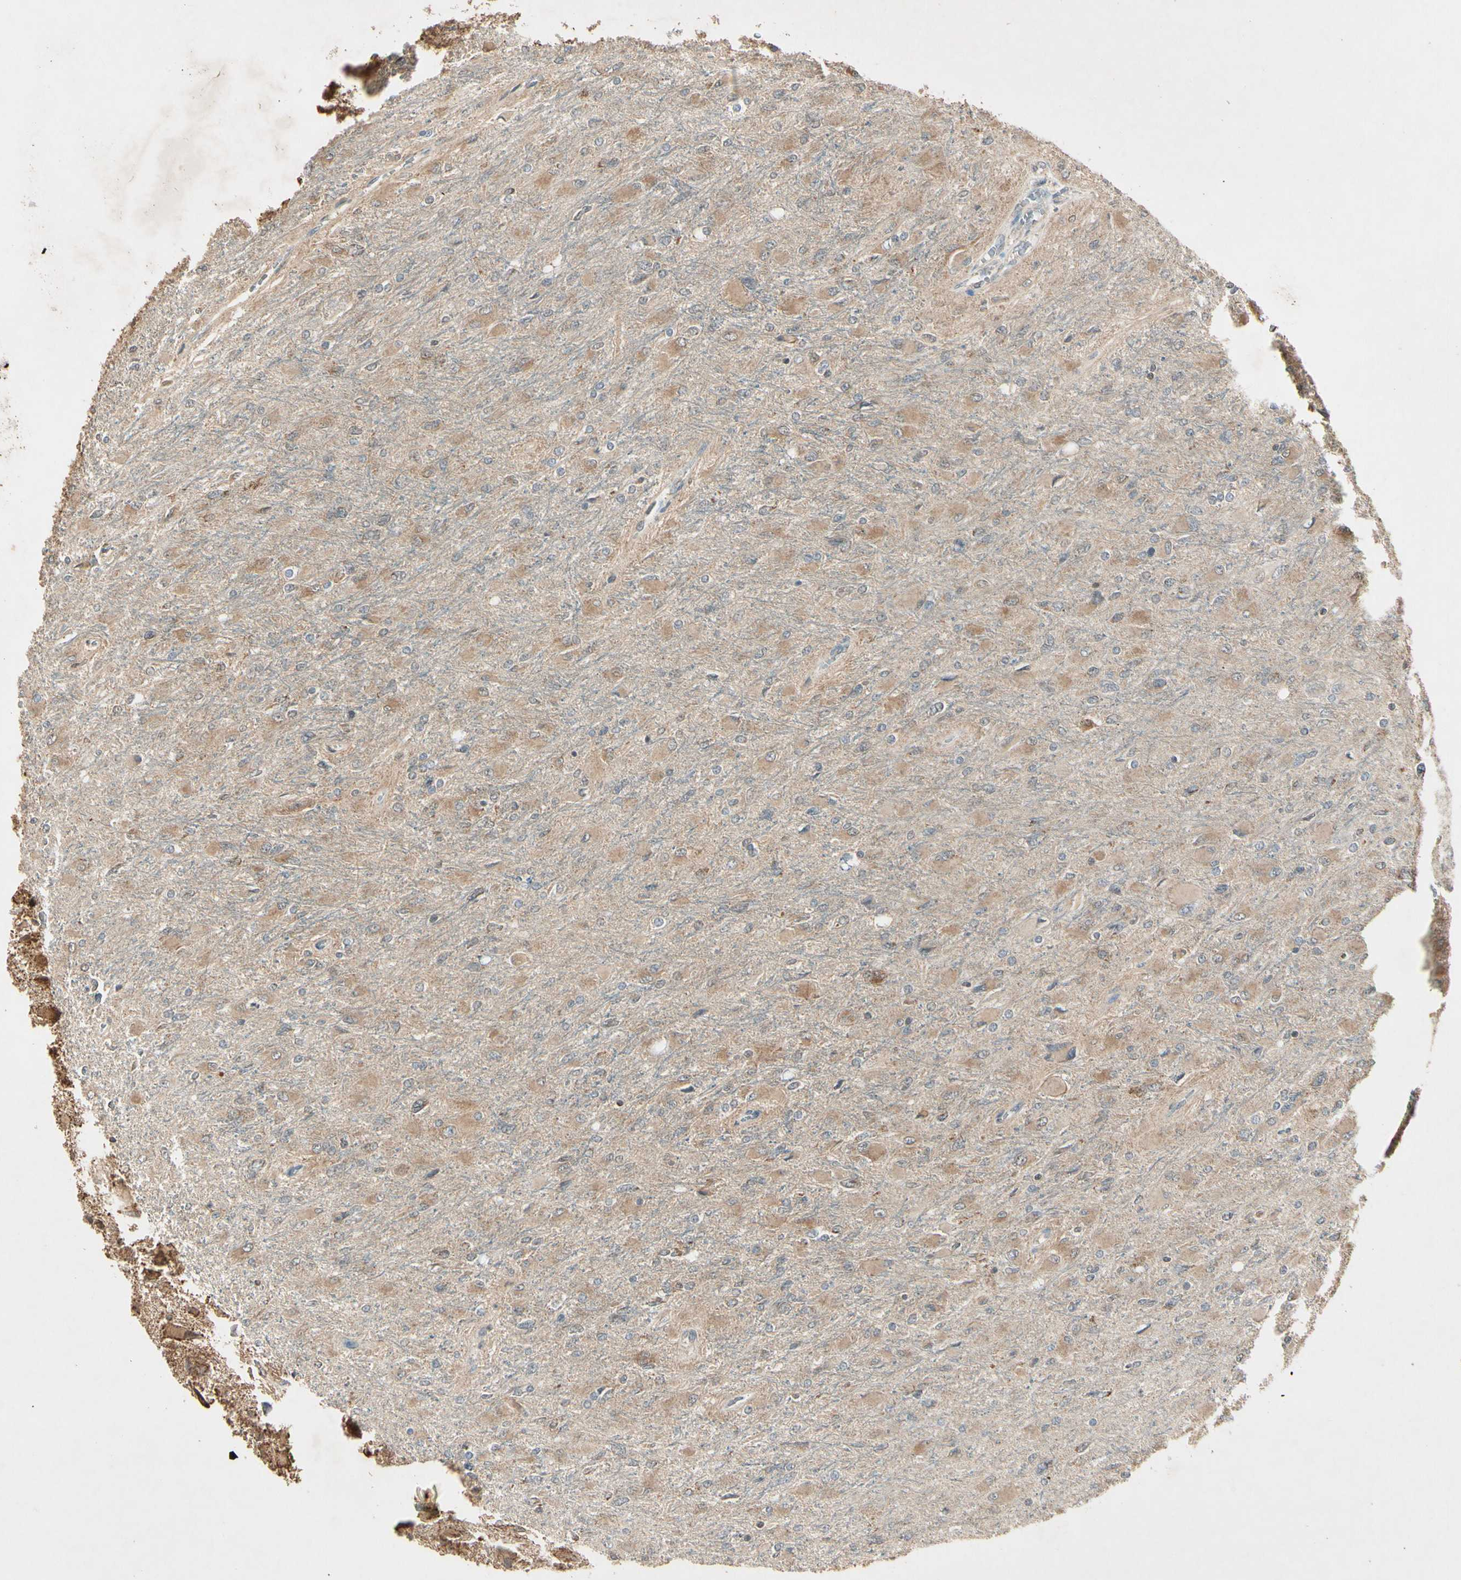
{"staining": {"intensity": "weak", "quantity": ">75%", "location": "cytoplasmic/membranous"}, "tissue": "glioma", "cell_type": "Tumor cells", "image_type": "cancer", "snomed": [{"axis": "morphology", "description": "Glioma, malignant, High grade"}, {"axis": "topography", "description": "Cerebral cortex"}], "caption": "Immunohistochemistry (IHC) micrograph of high-grade glioma (malignant) stained for a protein (brown), which exhibits low levels of weak cytoplasmic/membranous positivity in about >75% of tumor cells.", "gene": "PRDX5", "patient": {"sex": "female", "age": 36}}